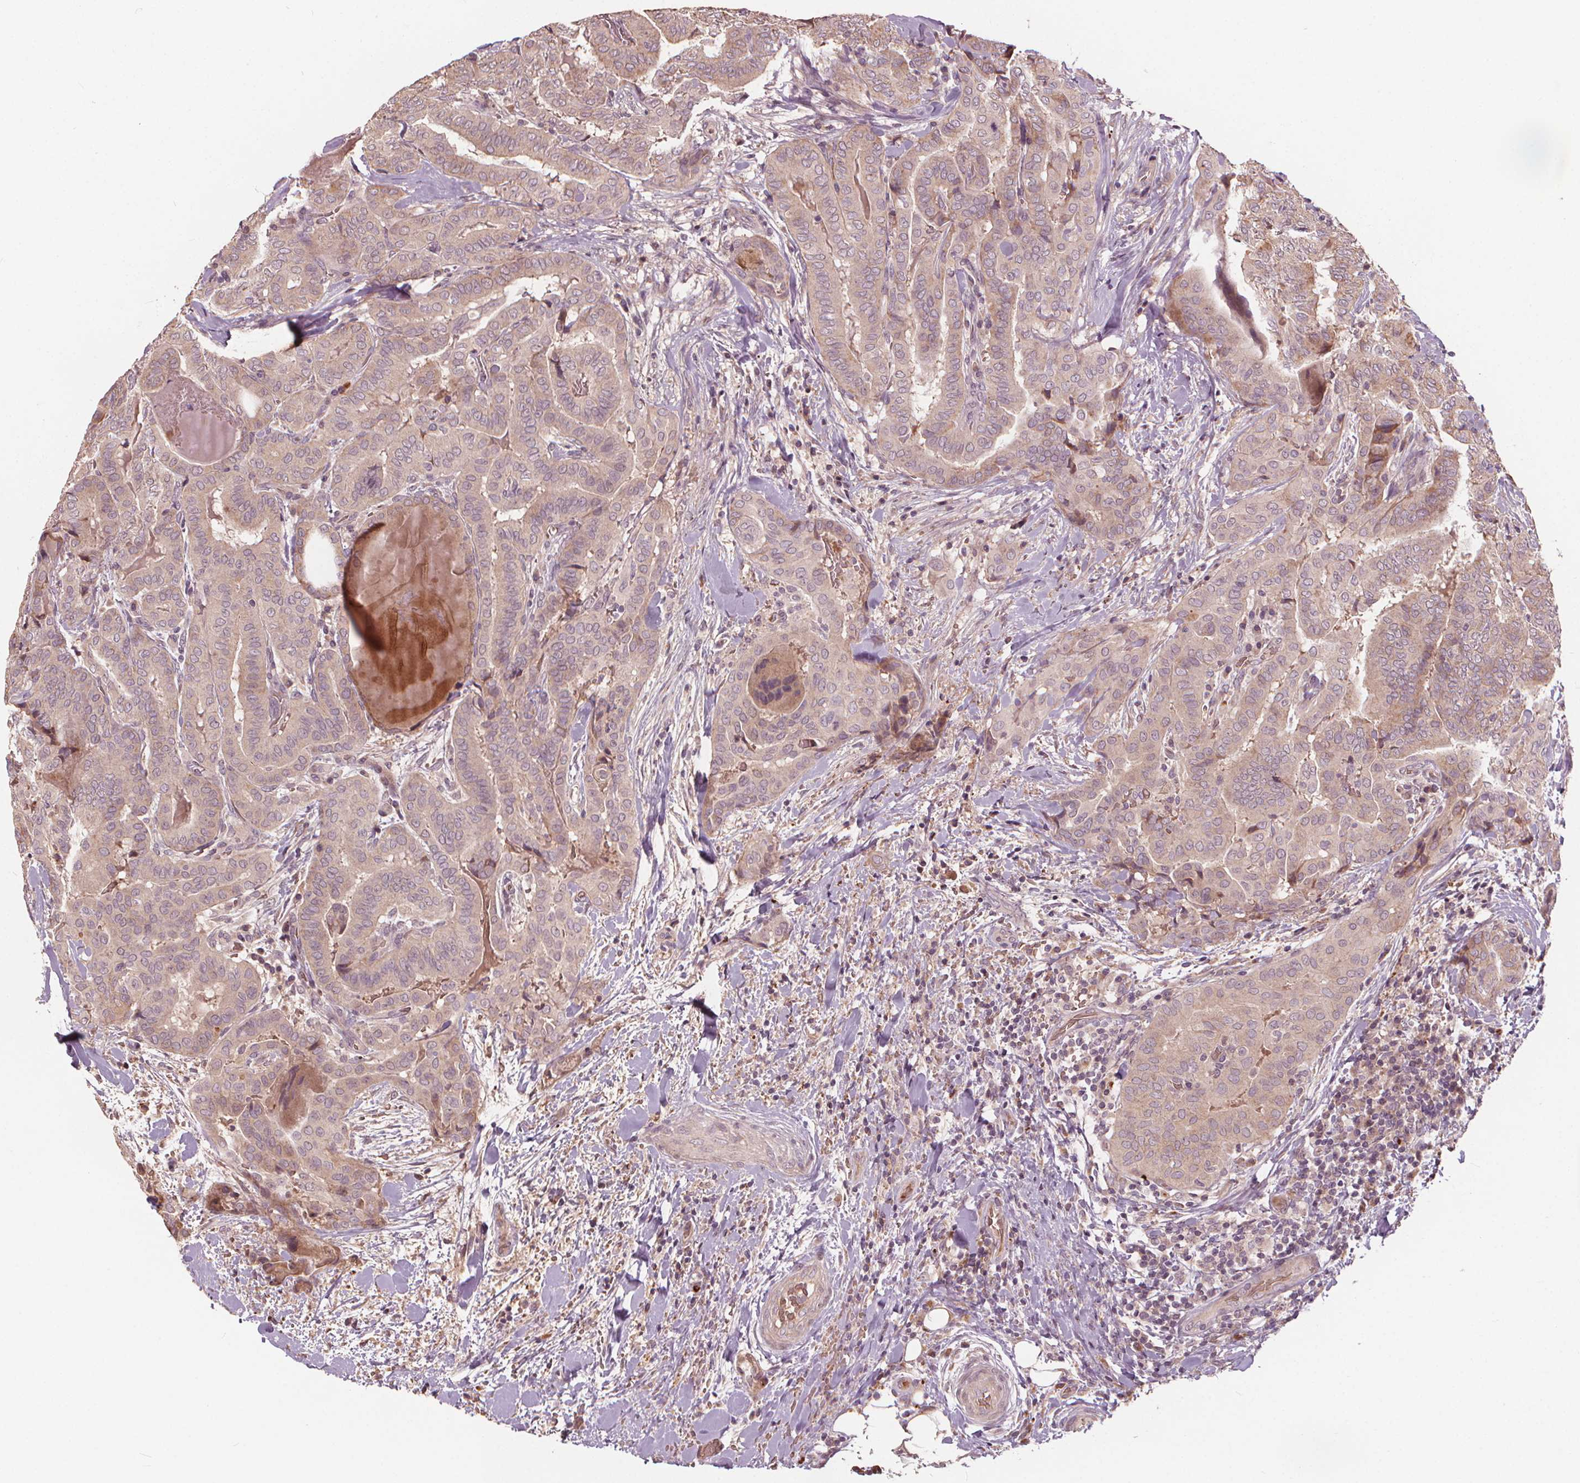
{"staining": {"intensity": "negative", "quantity": "none", "location": "none"}, "tissue": "thyroid cancer", "cell_type": "Tumor cells", "image_type": "cancer", "snomed": [{"axis": "morphology", "description": "Papillary adenocarcinoma, NOS"}, {"axis": "topography", "description": "Thyroid gland"}], "caption": "DAB (3,3'-diaminobenzidine) immunohistochemical staining of human thyroid papillary adenocarcinoma demonstrates no significant positivity in tumor cells.", "gene": "IPO13", "patient": {"sex": "female", "age": 61}}